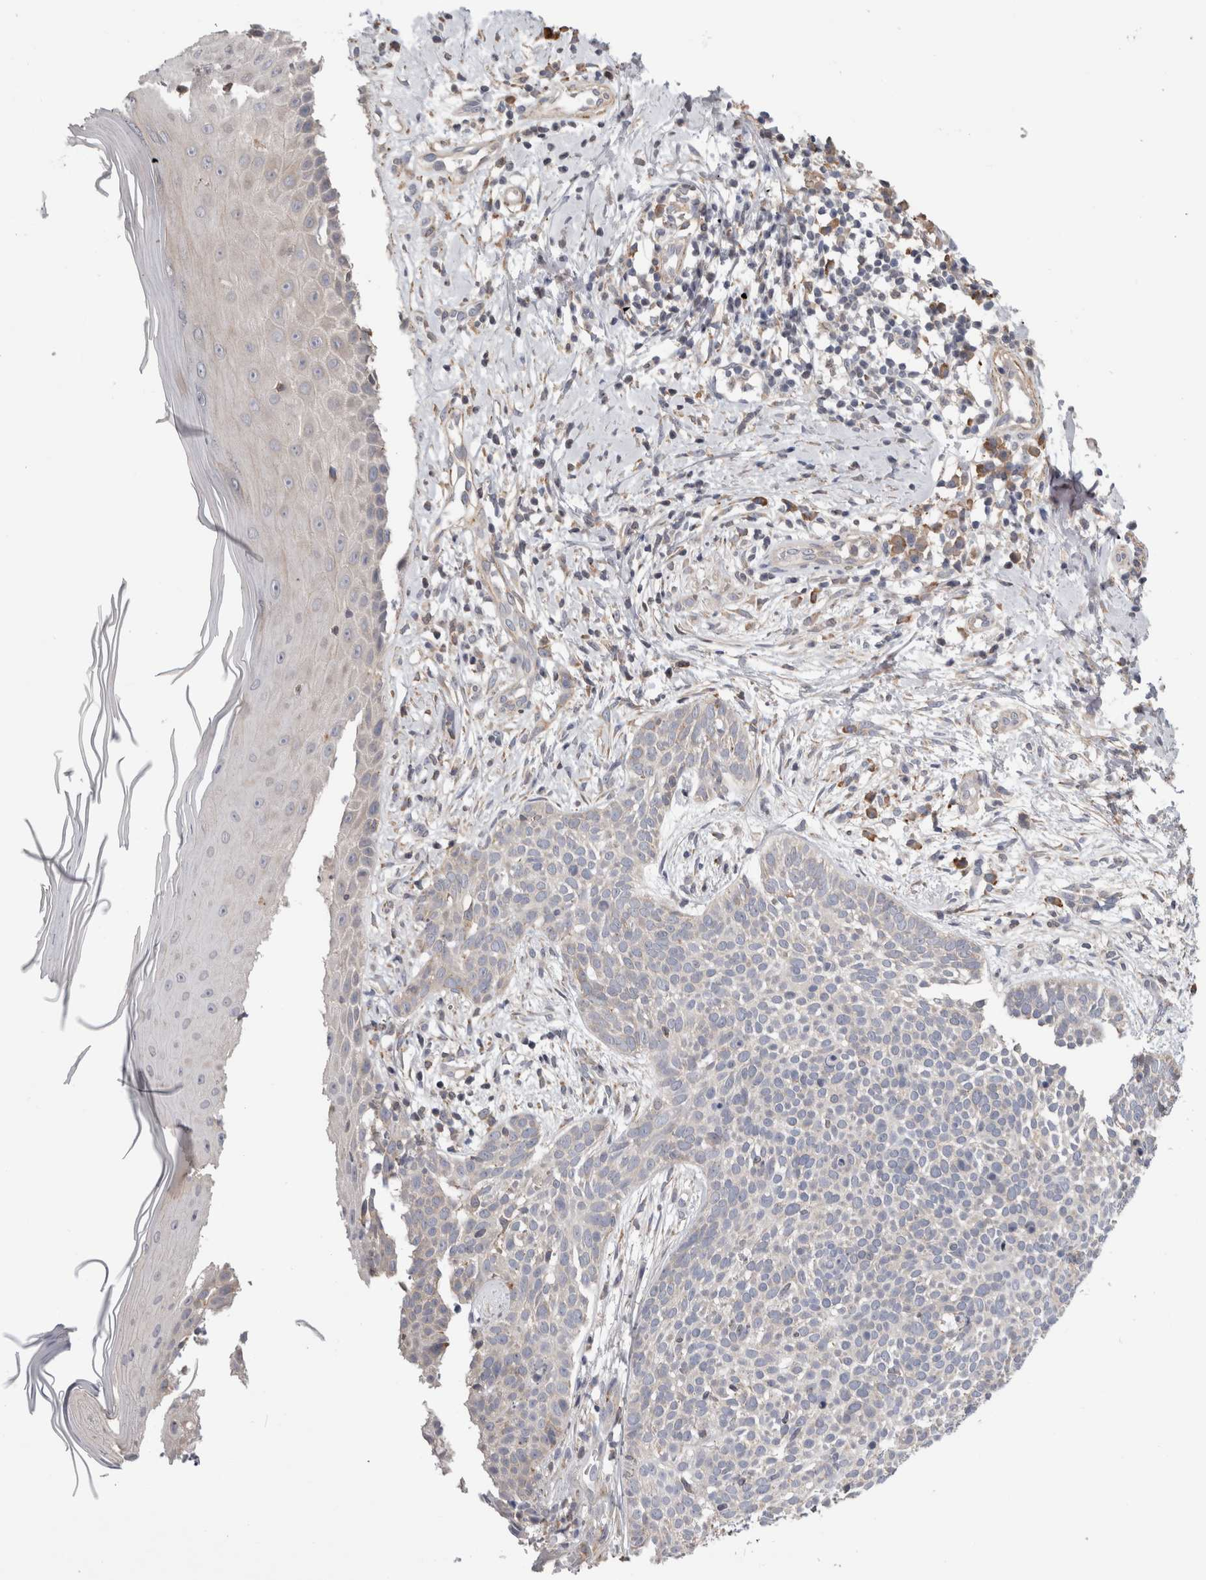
{"staining": {"intensity": "negative", "quantity": "none", "location": "none"}, "tissue": "skin cancer", "cell_type": "Tumor cells", "image_type": "cancer", "snomed": [{"axis": "morphology", "description": "Normal tissue, NOS"}, {"axis": "morphology", "description": "Basal cell carcinoma"}, {"axis": "topography", "description": "Skin"}], "caption": "Histopathology image shows no significant protein positivity in tumor cells of skin basal cell carcinoma.", "gene": "SMAP2", "patient": {"sex": "male", "age": 67}}